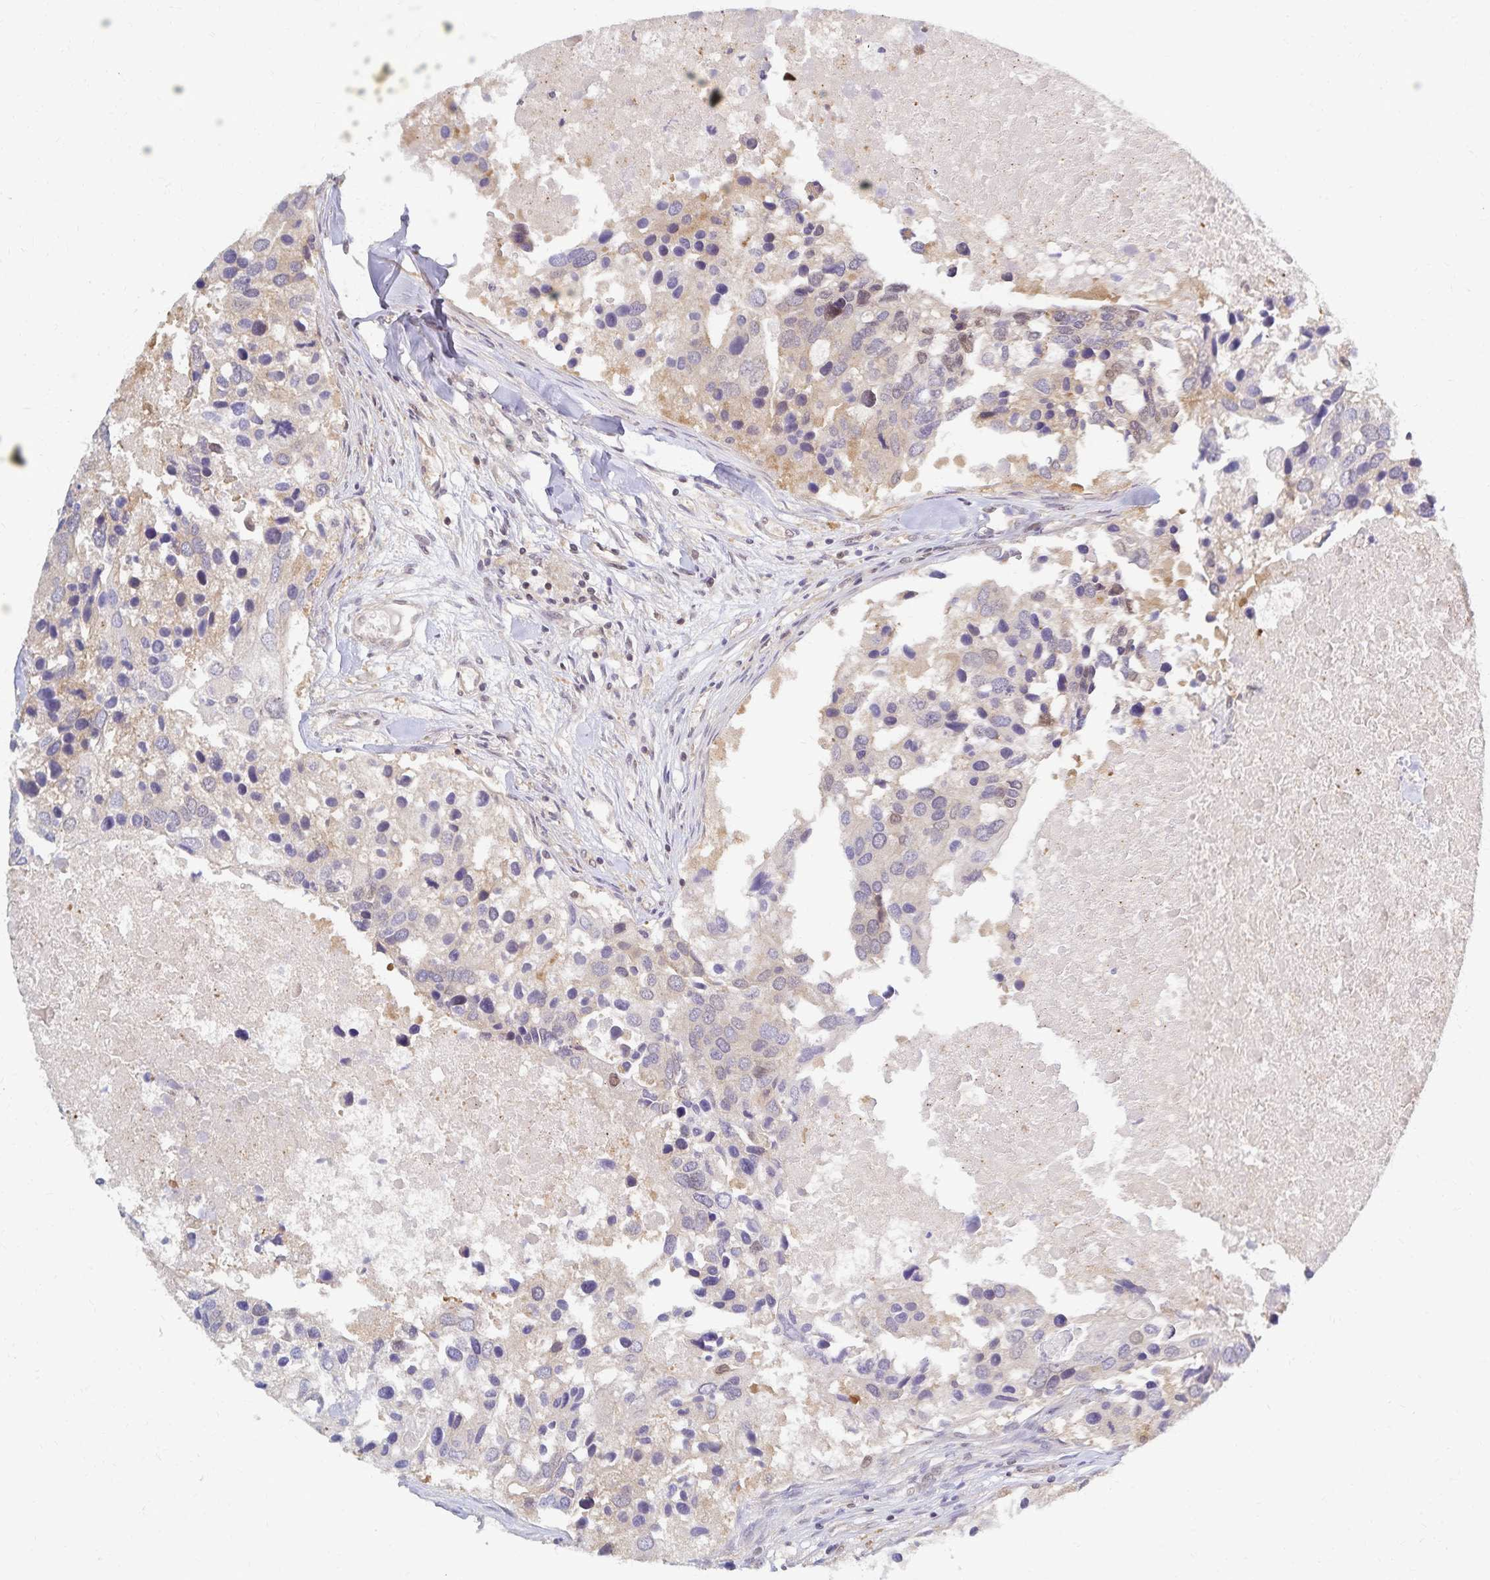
{"staining": {"intensity": "negative", "quantity": "none", "location": "none"}, "tissue": "breast cancer", "cell_type": "Tumor cells", "image_type": "cancer", "snomed": [{"axis": "morphology", "description": "Duct carcinoma"}, {"axis": "topography", "description": "Breast"}], "caption": "A histopathology image of human breast cancer is negative for staining in tumor cells.", "gene": "RAB9B", "patient": {"sex": "female", "age": 83}}